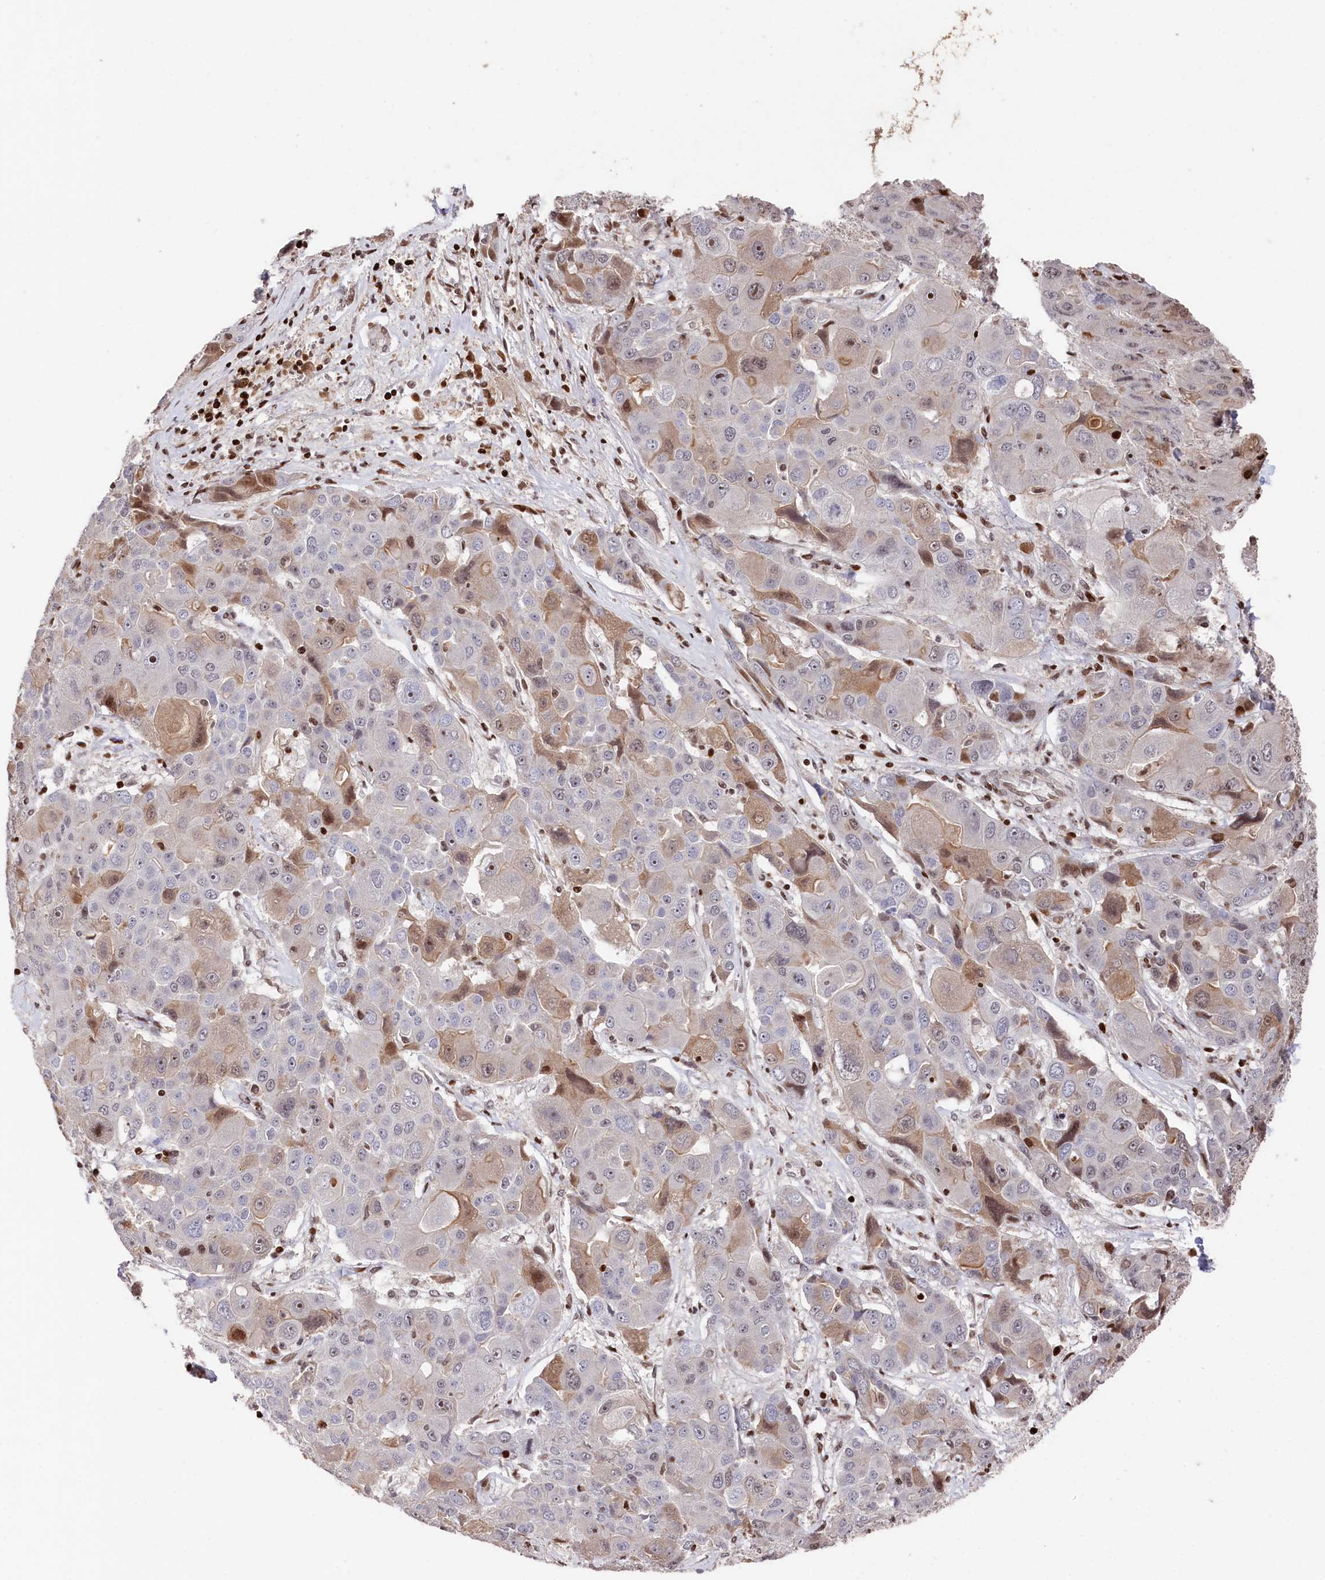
{"staining": {"intensity": "moderate", "quantity": "<25%", "location": "cytoplasmic/membranous,nuclear"}, "tissue": "liver cancer", "cell_type": "Tumor cells", "image_type": "cancer", "snomed": [{"axis": "morphology", "description": "Cholangiocarcinoma"}, {"axis": "topography", "description": "Liver"}], "caption": "An IHC micrograph of tumor tissue is shown. Protein staining in brown highlights moderate cytoplasmic/membranous and nuclear positivity in cholangiocarcinoma (liver) within tumor cells. (DAB (3,3'-diaminobenzidine) = brown stain, brightfield microscopy at high magnification).", "gene": "MCF2L2", "patient": {"sex": "male", "age": 67}}